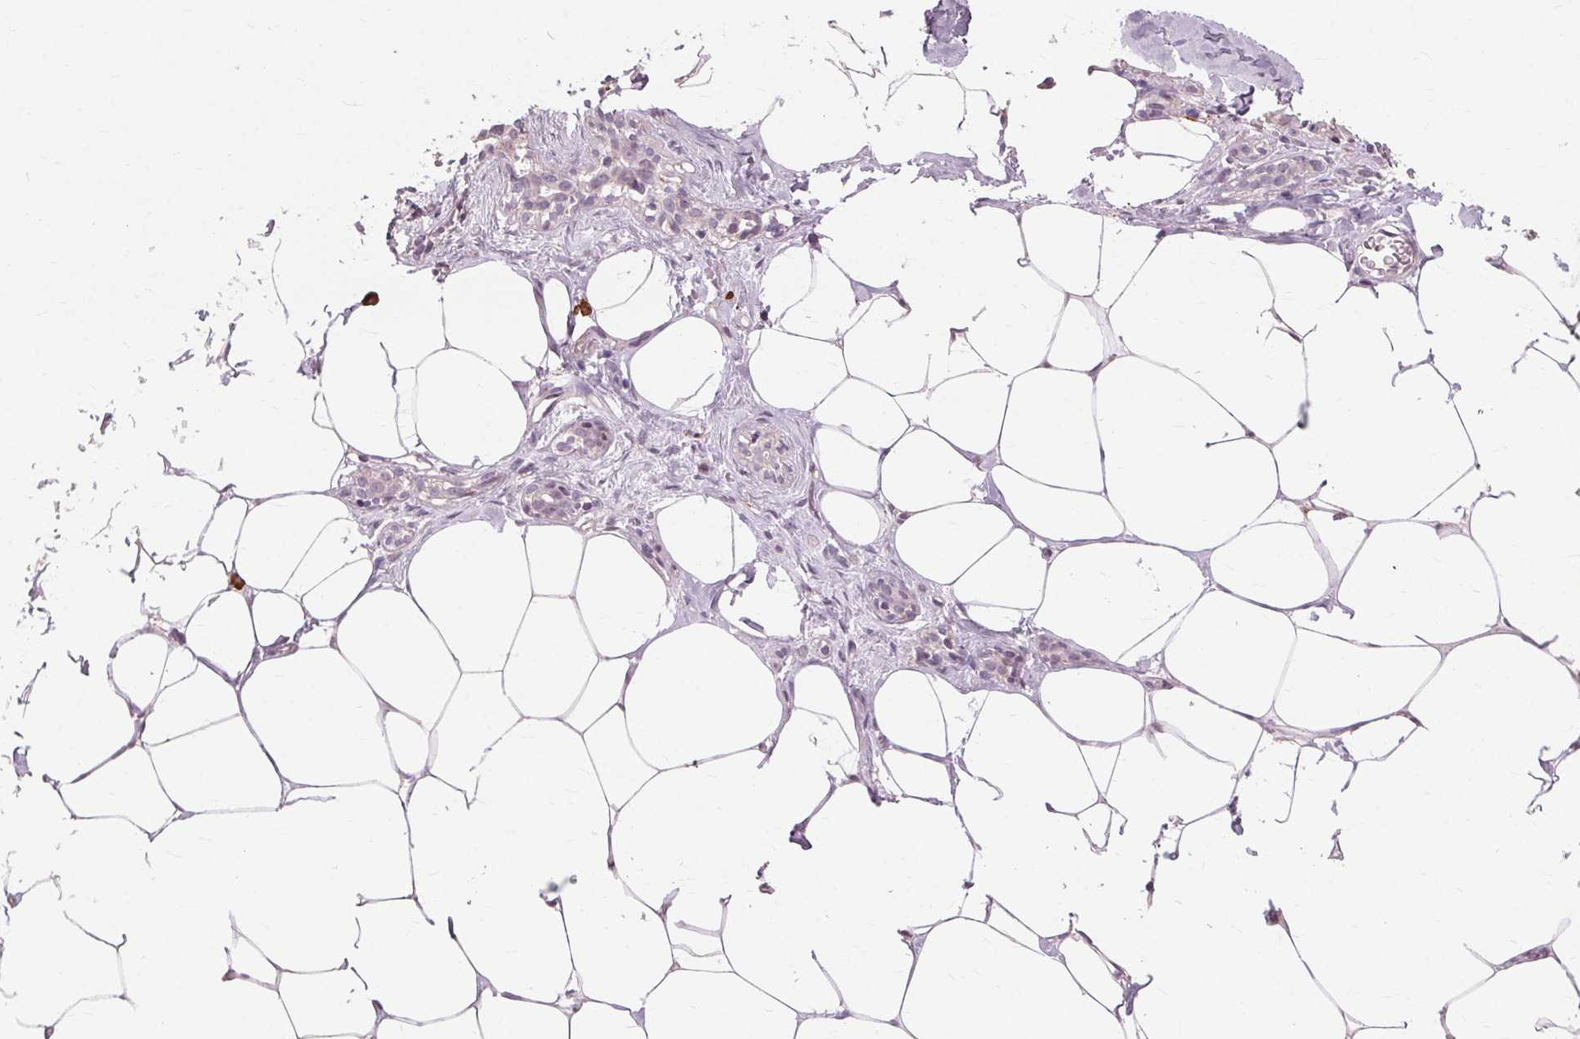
{"staining": {"intensity": "negative", "quantity": "none", "location": "none"}, "tissue": "breast", "cell_type": "Adipocytes", "image_type": "normal", "snomed": [{"axis": "morphology", "description": "Normal tissue, NOS"}, {"axis": "topography", "description": "Breast"}], "caption": "Adipocytes show no significant positivity in normal breast. The staining is performed using DAB (3,3'-diaminobenzidine) brown chromogen with nuclei counter-stained in using hematoxylin.", "gene": "SIGLEC6", "patient": {"sex": "female", "age": 27}}